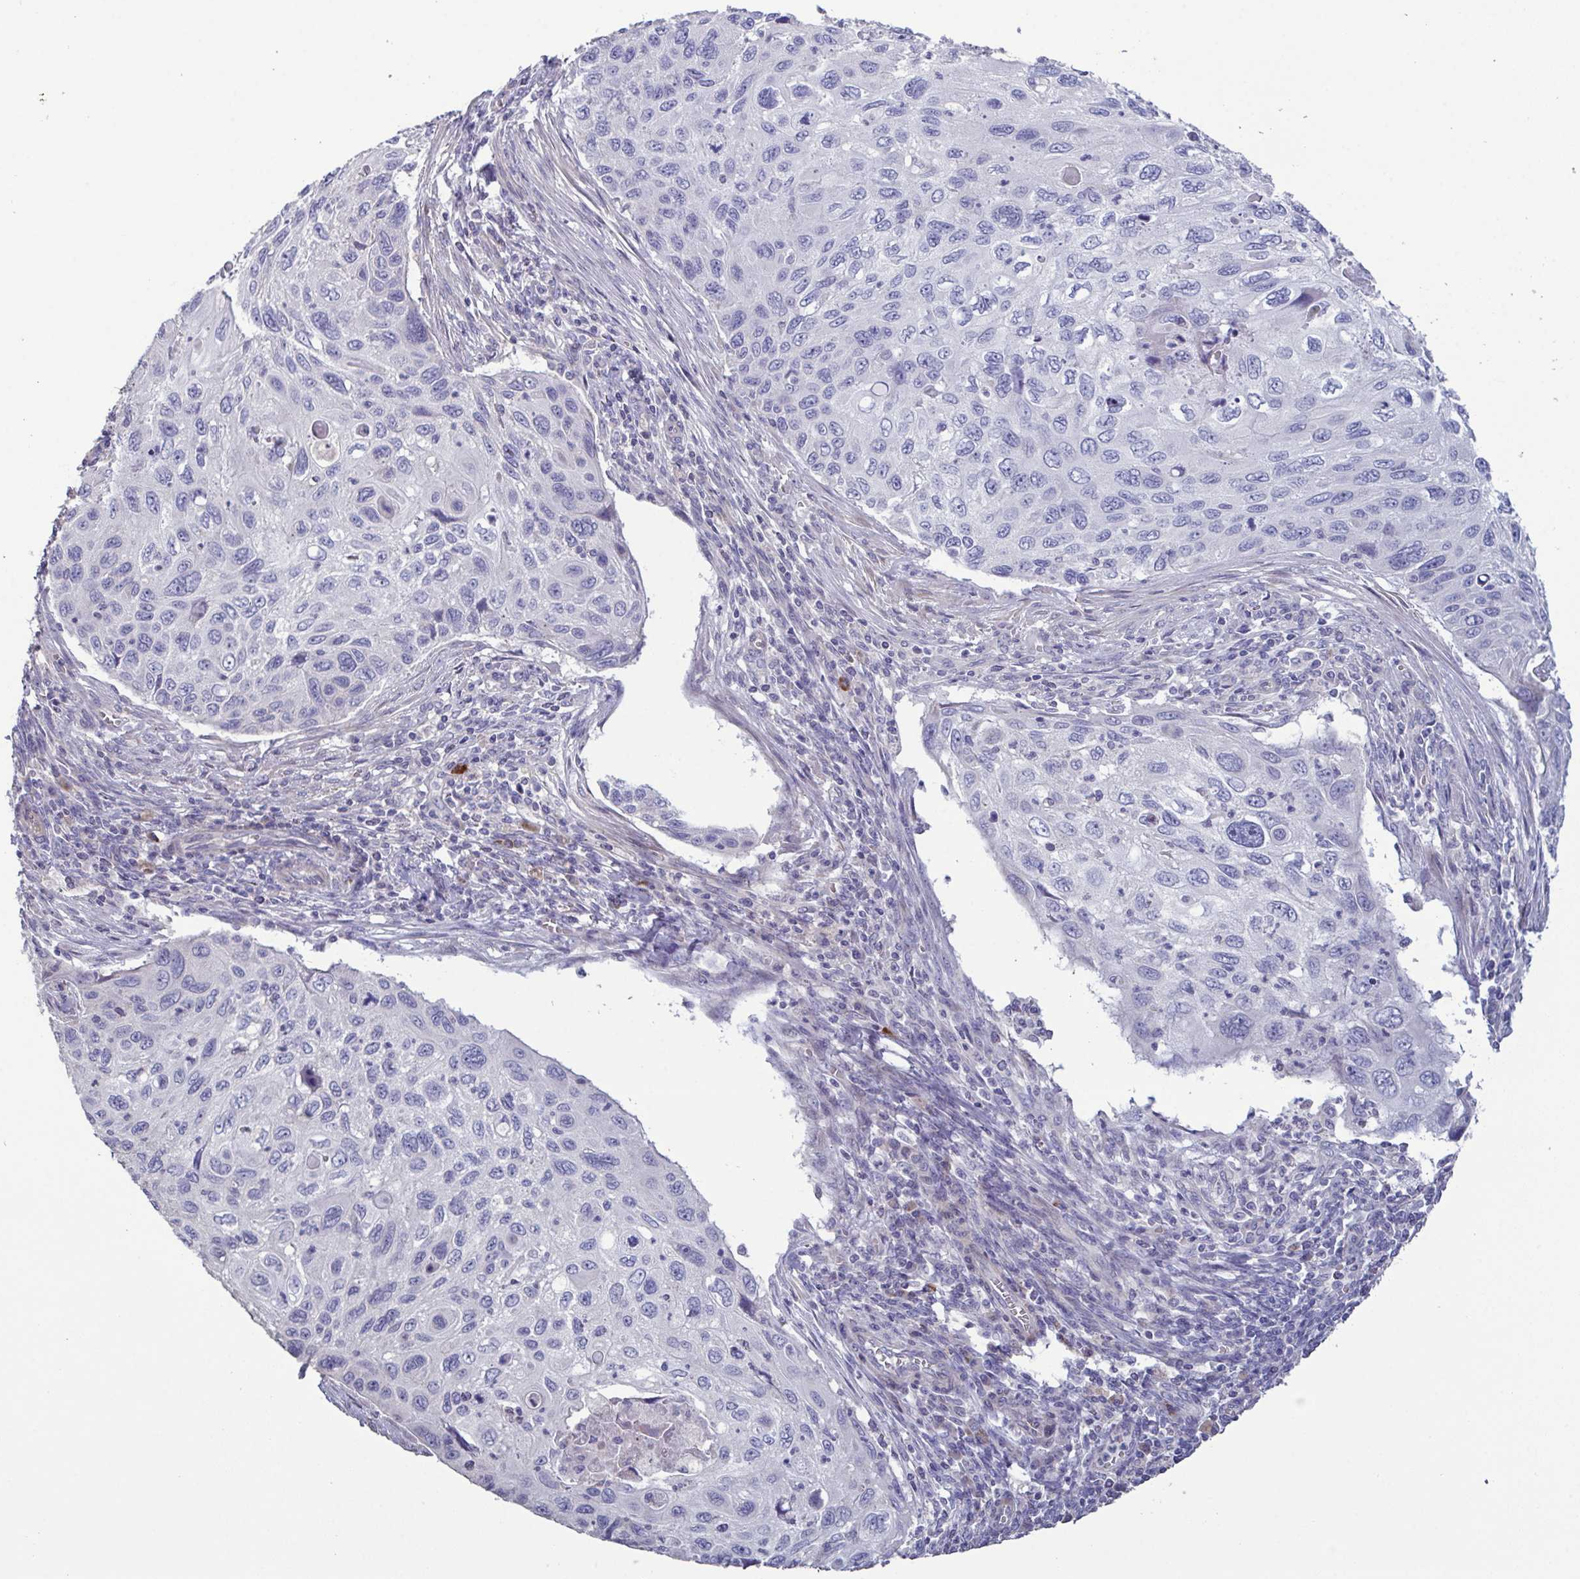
{"staining": {"intensity": "negative", "quantity": "none", "location": "none"}, "tissue": "cervical cancer", "cell_type": "Tumor cells", "image_type": "cancer", "snomed": [{"axis": "morphology", "description": "Squamous cell carcinoma, NOS"}, {"axis": "topography", "description": "Cervix"}], "caption": "High magnification brightfield microscopy of cervical cancer stained with DAB (3,3'-diaminobenzidine) (brown) and counterstained with hematoxylin (blue): tumor cells show no significant positivity.", "gene": "GLDC", "patient": {"sex": "female", "age": 70}}